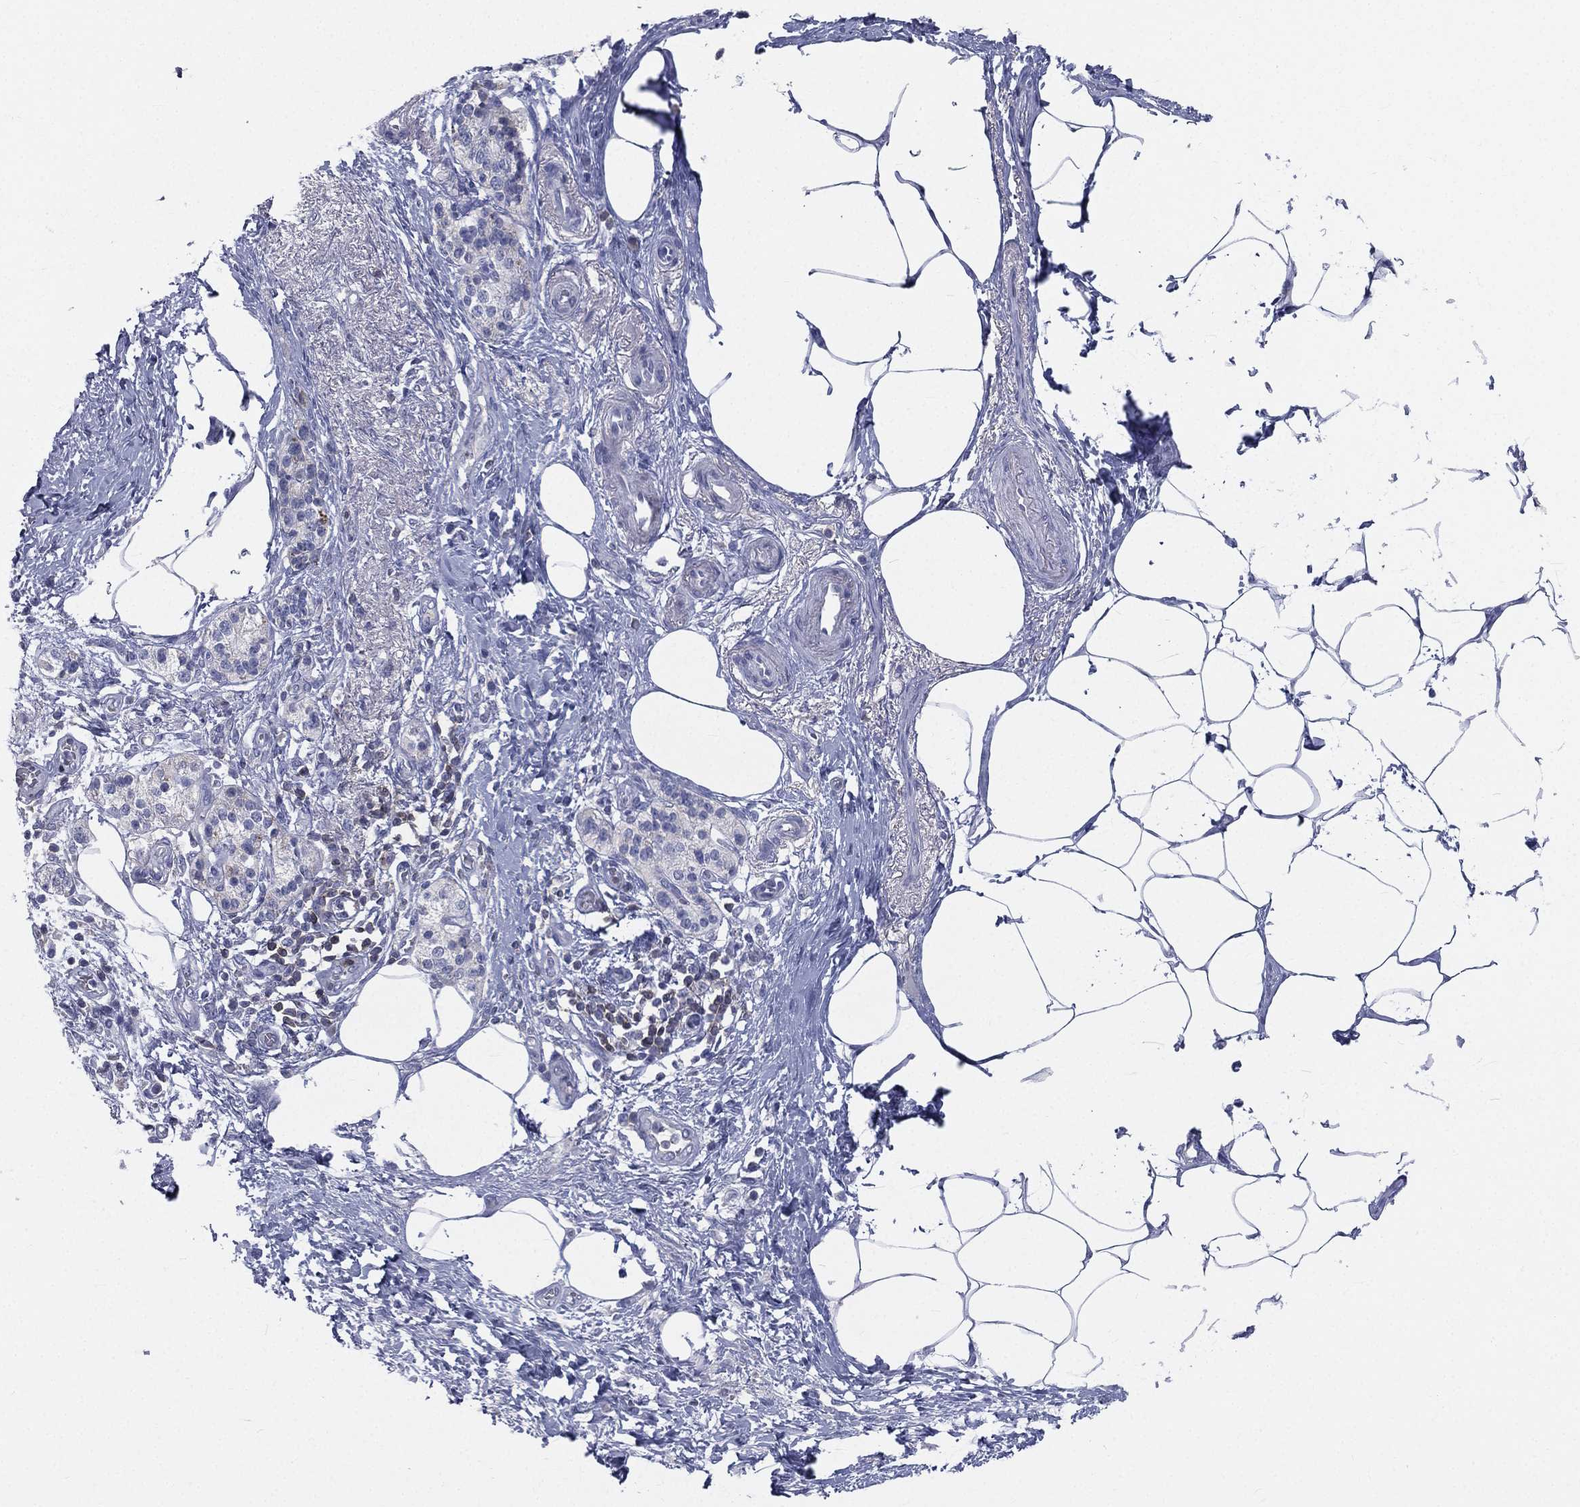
{"staining": {"intensity": "negative", "quantity": "none", "location": "none"}, "tissue": "pancreatic cancer", "cell_type": "Tumor cells", "image_type": "cancer", "snomed": [{"axis": "morphology", "description": "Adenocarcinoma, NOS"}, {"axis": "topography", "description": "Pancreas"}], "caption": "DAB (3,3'-diaminobenzidine) immunohistochemical staining of pancreatic cancer displays no significant expression in tumor cells.", "gene": "CD3D", "patient": {"sex": "female", "age": 72}}